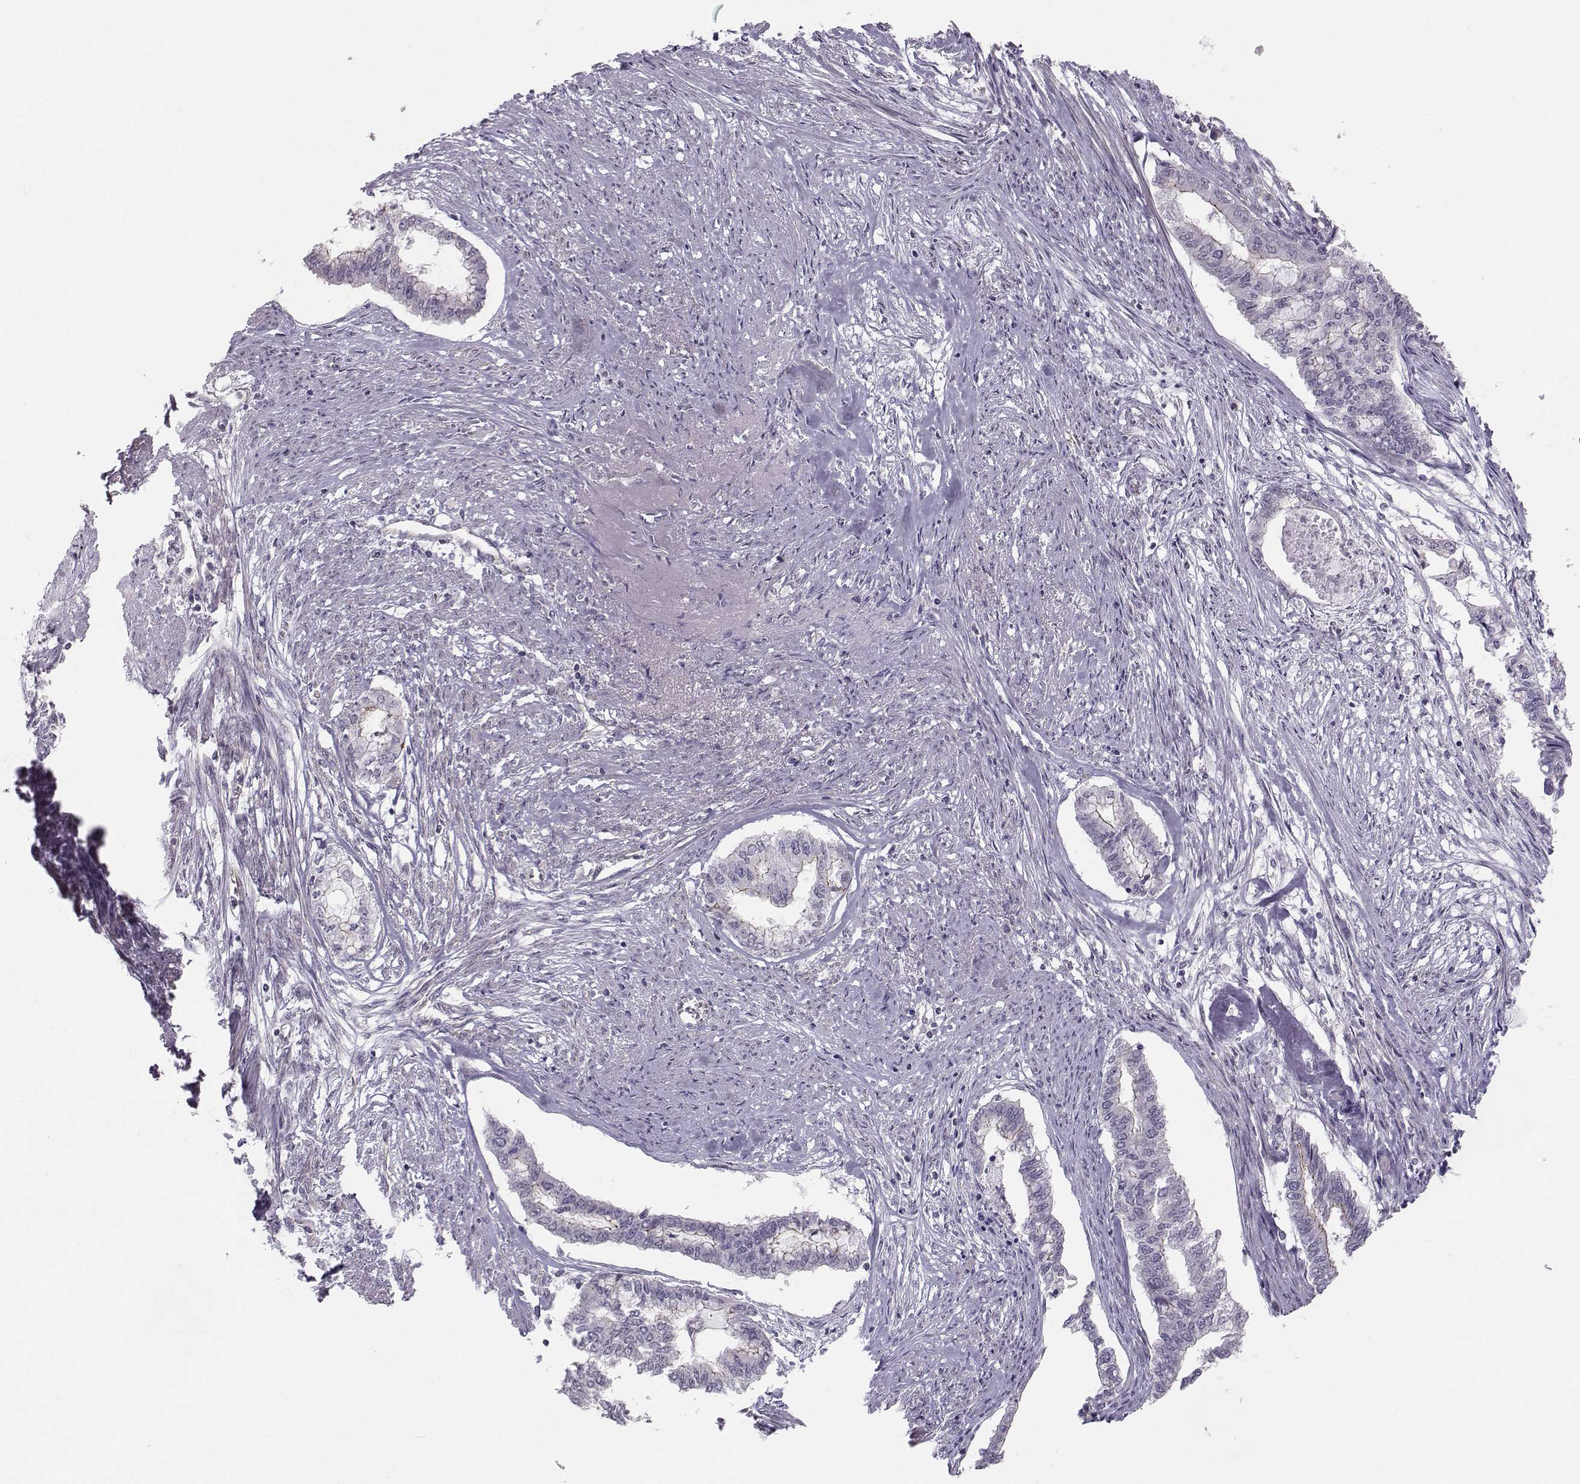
{"staining": {"intensity": "negative", "quantity": "none", "location": "none"}, "tissue": "endometrial cancer", "cell_type": "Tumor cells", "image_type": "cancer", "snomed": [{"axis": "morphology", "description": "Adenocarcinoma, NOS"}, {"axis": "topography", "description": "Endometrium"}], "caption": "DAB immunohistochemical staining of endometrial adenocarcinoma demonstrates no significant staining in tumor cells.", "gene": "MAST1", "patient": {"sex": "female", "age": 79}}